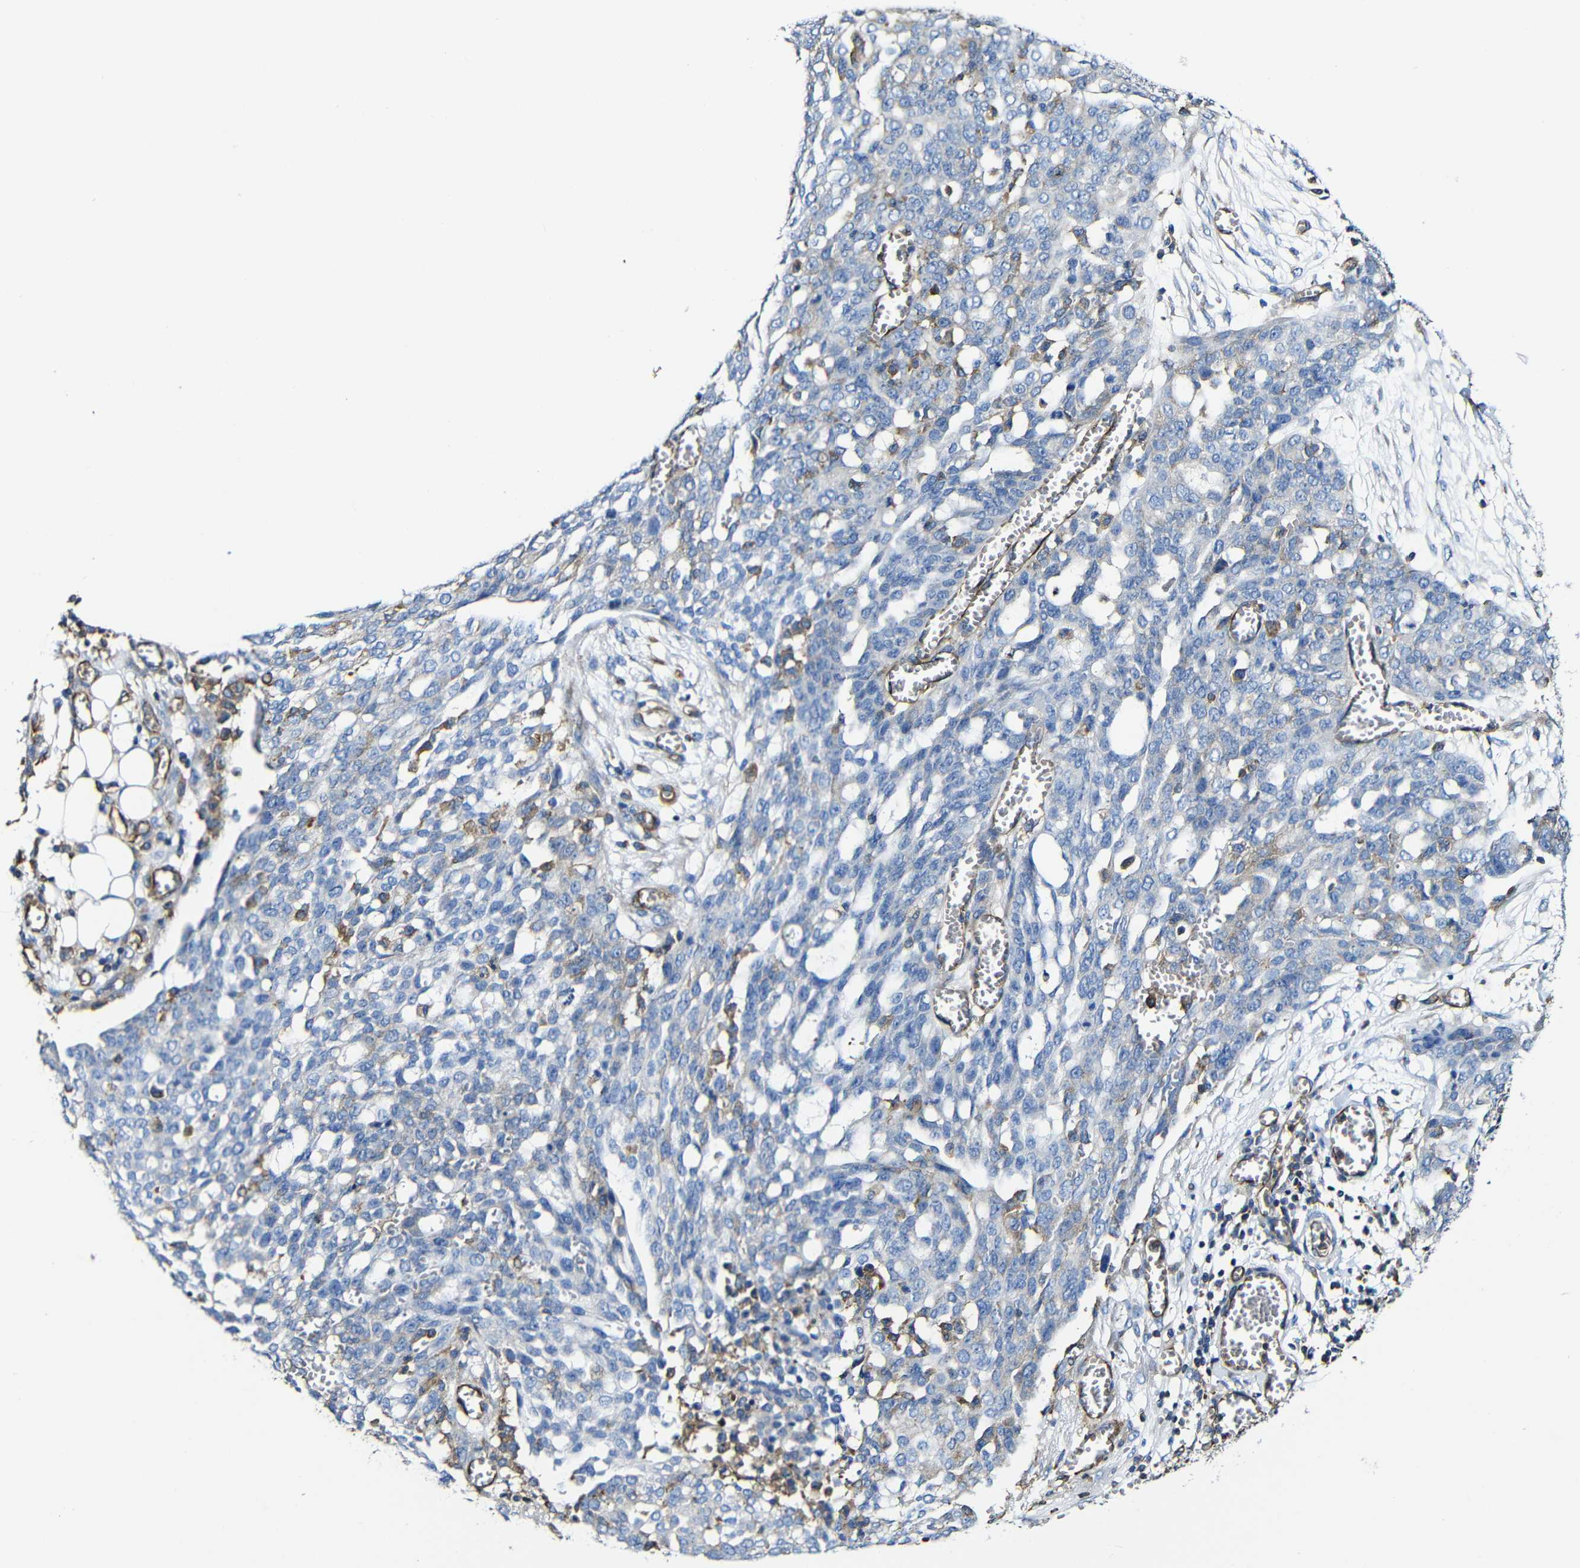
{"staining": {"intensity": "weak", "quantity": "<25%", "location": "cytoplasmic/membranous"}, "tissue": "ovarian cancer", "cell_type": "Tumor cells", "image_type": "cancer", "snomed": [{"axis": "morphology", "description": "Cystadenocarcinoma, serous, NOS"}, {"axis": "topography", "description": "Soft tissue"}, {"axis": "topography", "description": "Ovary"}], "caption": "There is no significant expression in tumor cells of serous cystadenocarcinoma (ovarian).", "gene": "MSN", "patient": {"sex": "female", "age": 57}}